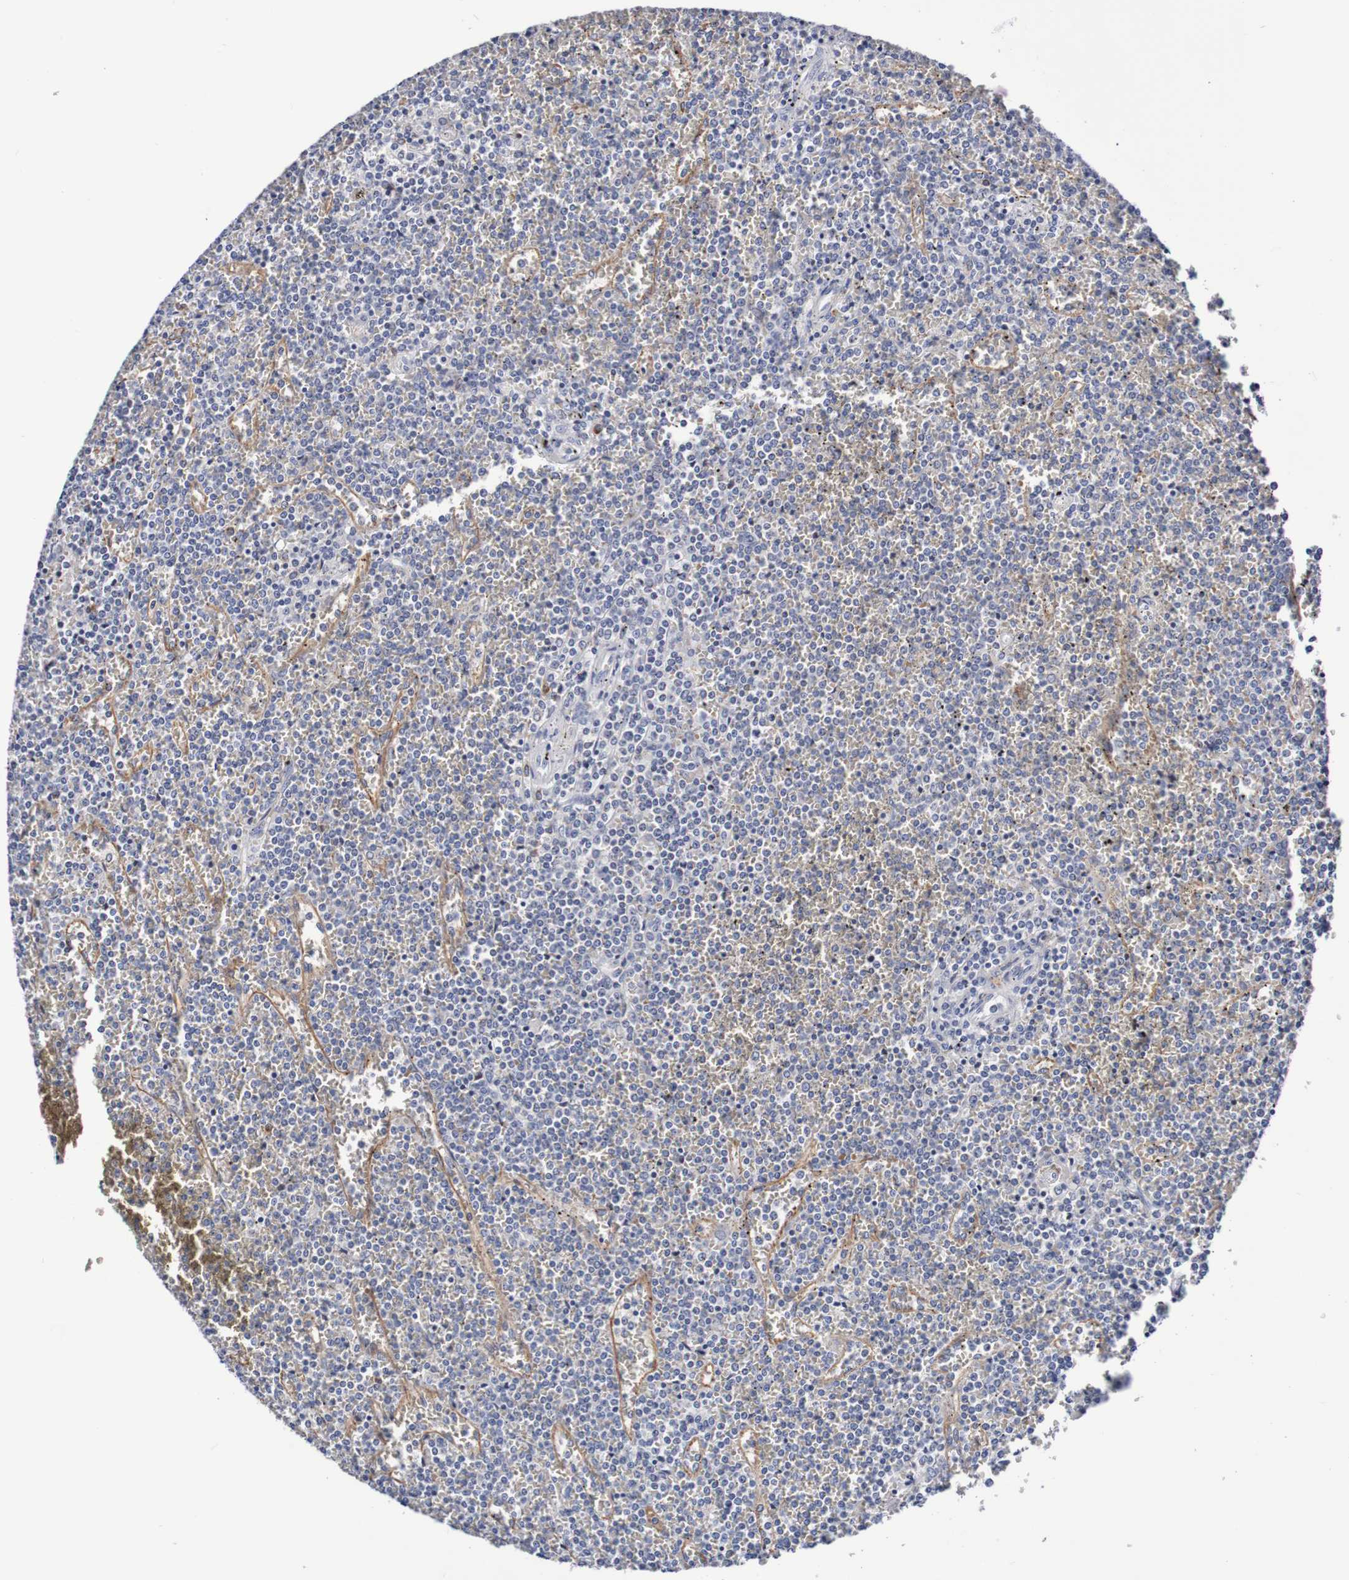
{"staining": {"intensity": "negative", "quantity": "none", "location": "none"}, "tissue": "lymphoma", "cell_type": "Tumor cells", "image_type": "cancer", "snomed": [{"axis": "morphology", "description": "Malignant lymphoma, non-Hodgkin's type, Low grade"}, {"axis": "topography", "description": "Spleen"}], "caption": "Photomicrograph shows no significant protein expression in tumor cells of lymphoma. Nuclei are stained in blue.", "gene": "SEZ6", "patient": {"sex": "female", "age": 19}}